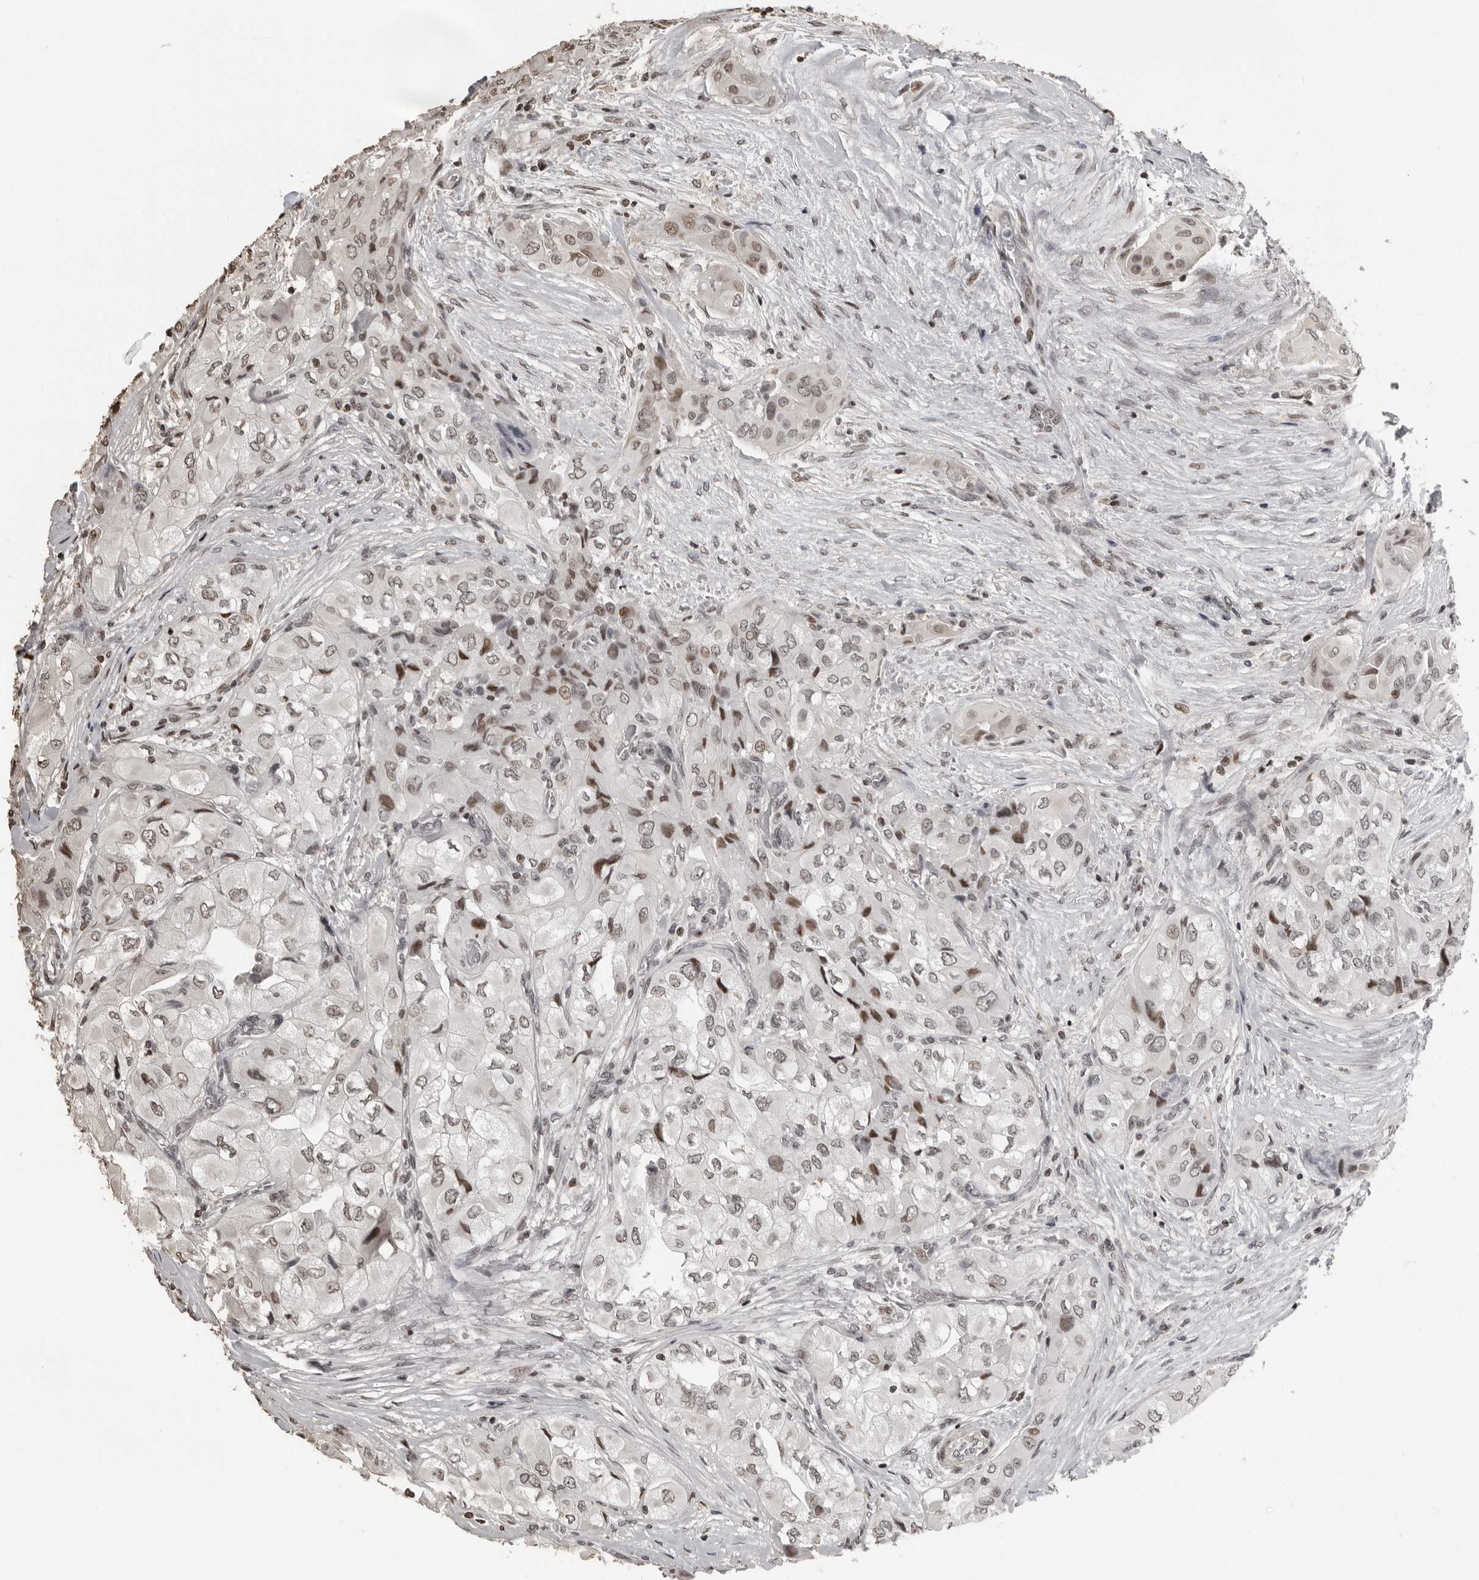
{"staining": {"intensity": "weak", "quantity": "25%-75%", "location": "nuclear"}, "tissue": "thyroid cancer", "cell_type": "Tumor cells", "image_type": "cancer", "snomed": [{"axis": "morphology", "description": "Papillary adenocarcinoma, NOS"}, {"axis": "topography", "description": "Thyroid gland"}], "caption": "The histopathology image demonstrates immunohistochemical staining of thyroid papillary adenocarcinoma. There is weak nuclear expression is identified in about 25%-75% of tumor cells.", "gene": "ORC1", "patient": {"sex": "female", "age": 59}}